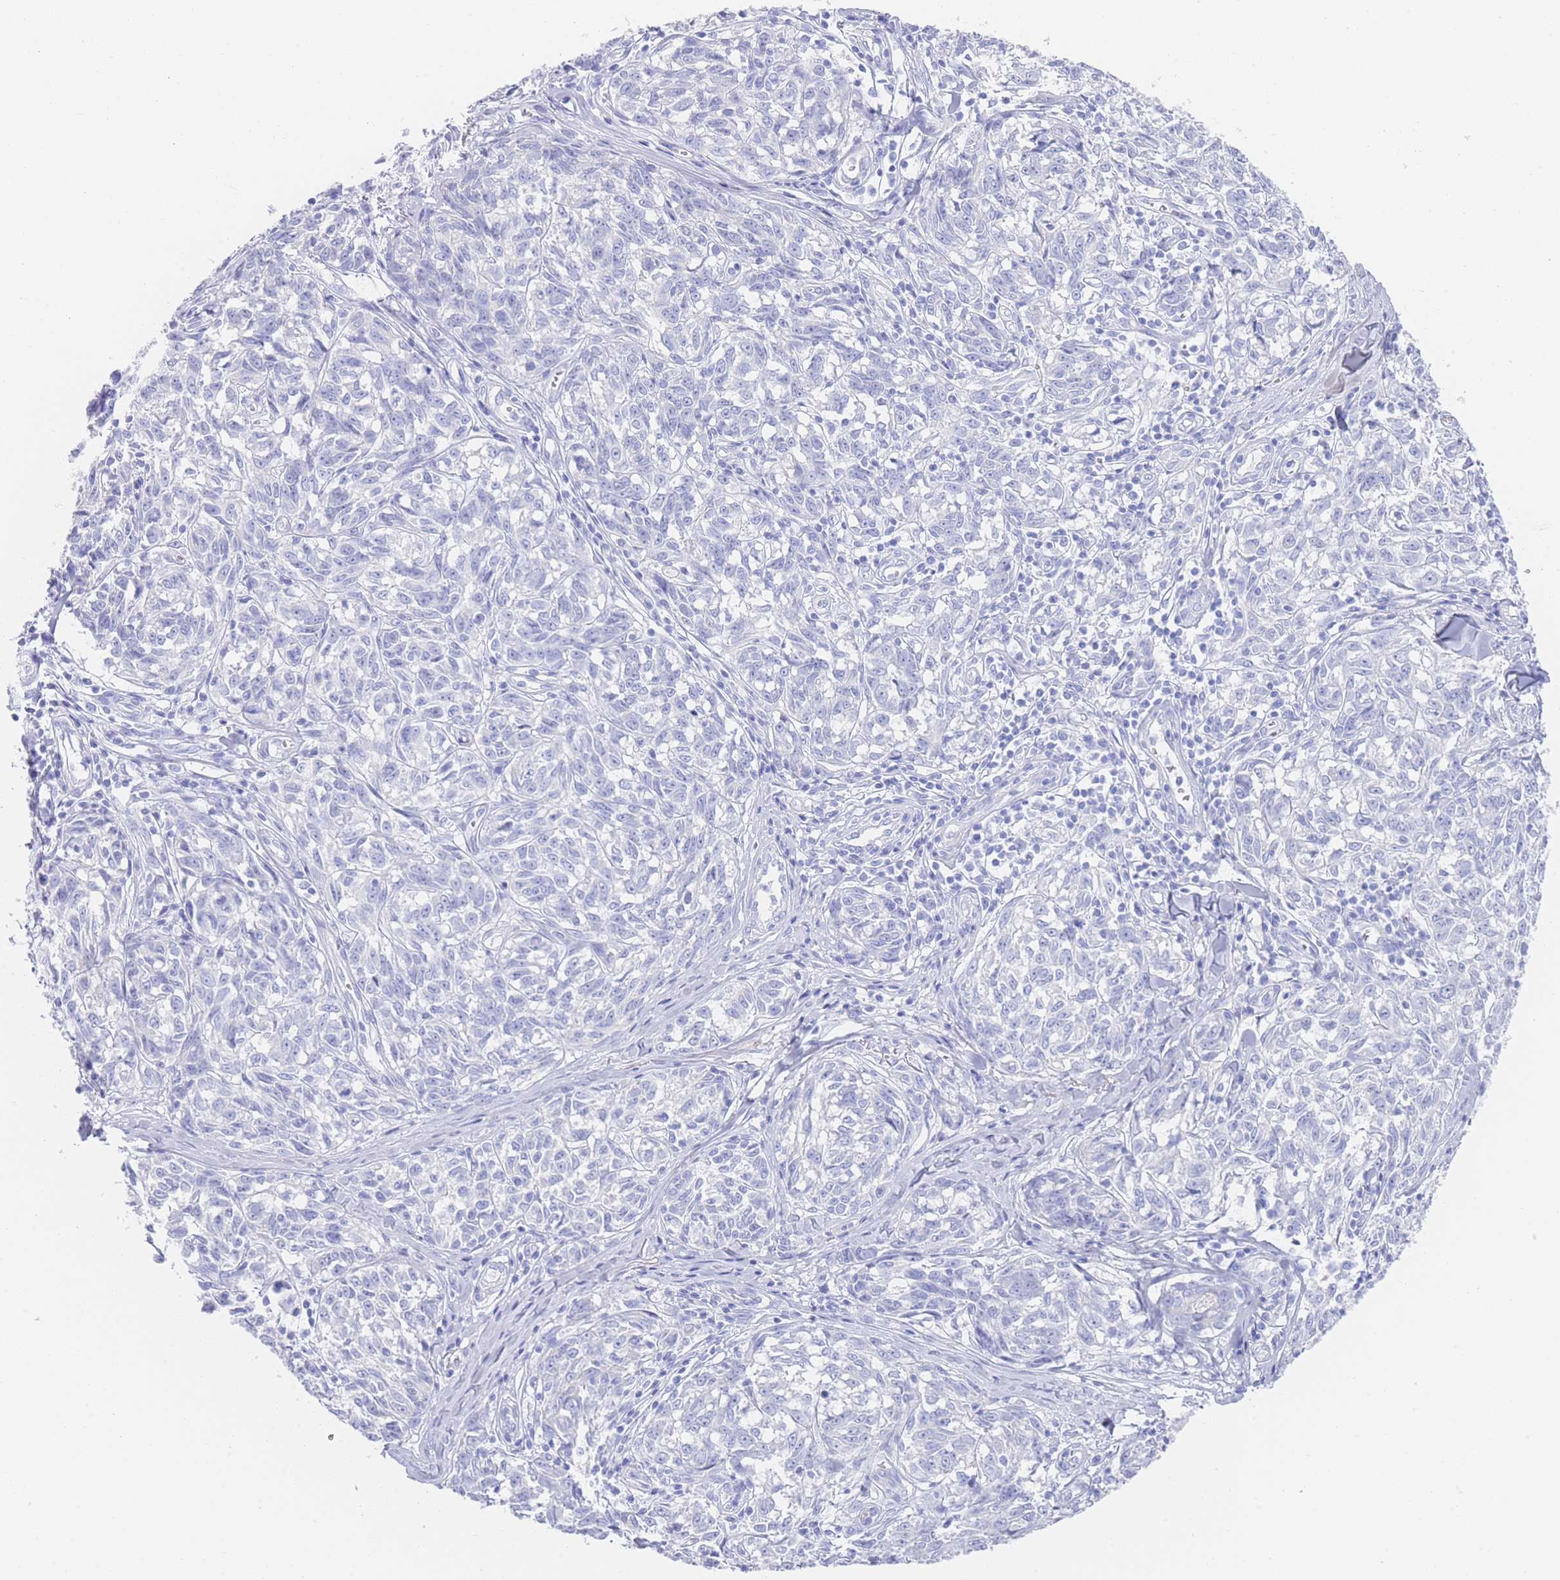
{"staining": {"intensity": "negative", "quantity": "none", "location": "none"}, "tissue": "melanoma", "cell_type": "Tumor cells", "image_type": "cancer", "snomed": [{"axis": "morphology", "description": "Normal tissue, NOS"}, {"axis": "morphology", "description": "Malignant melanoma, NOS"}, {"axis": "topography", "description": "Skin"}], "caption": "High power microscopy micrograph of an immunohistochemistry (IHC) image of melanoma, revealing no significant positivity in tumor cells.", "gene": "LRRC37A", "patient": {"sex": "female", "age": 64}}